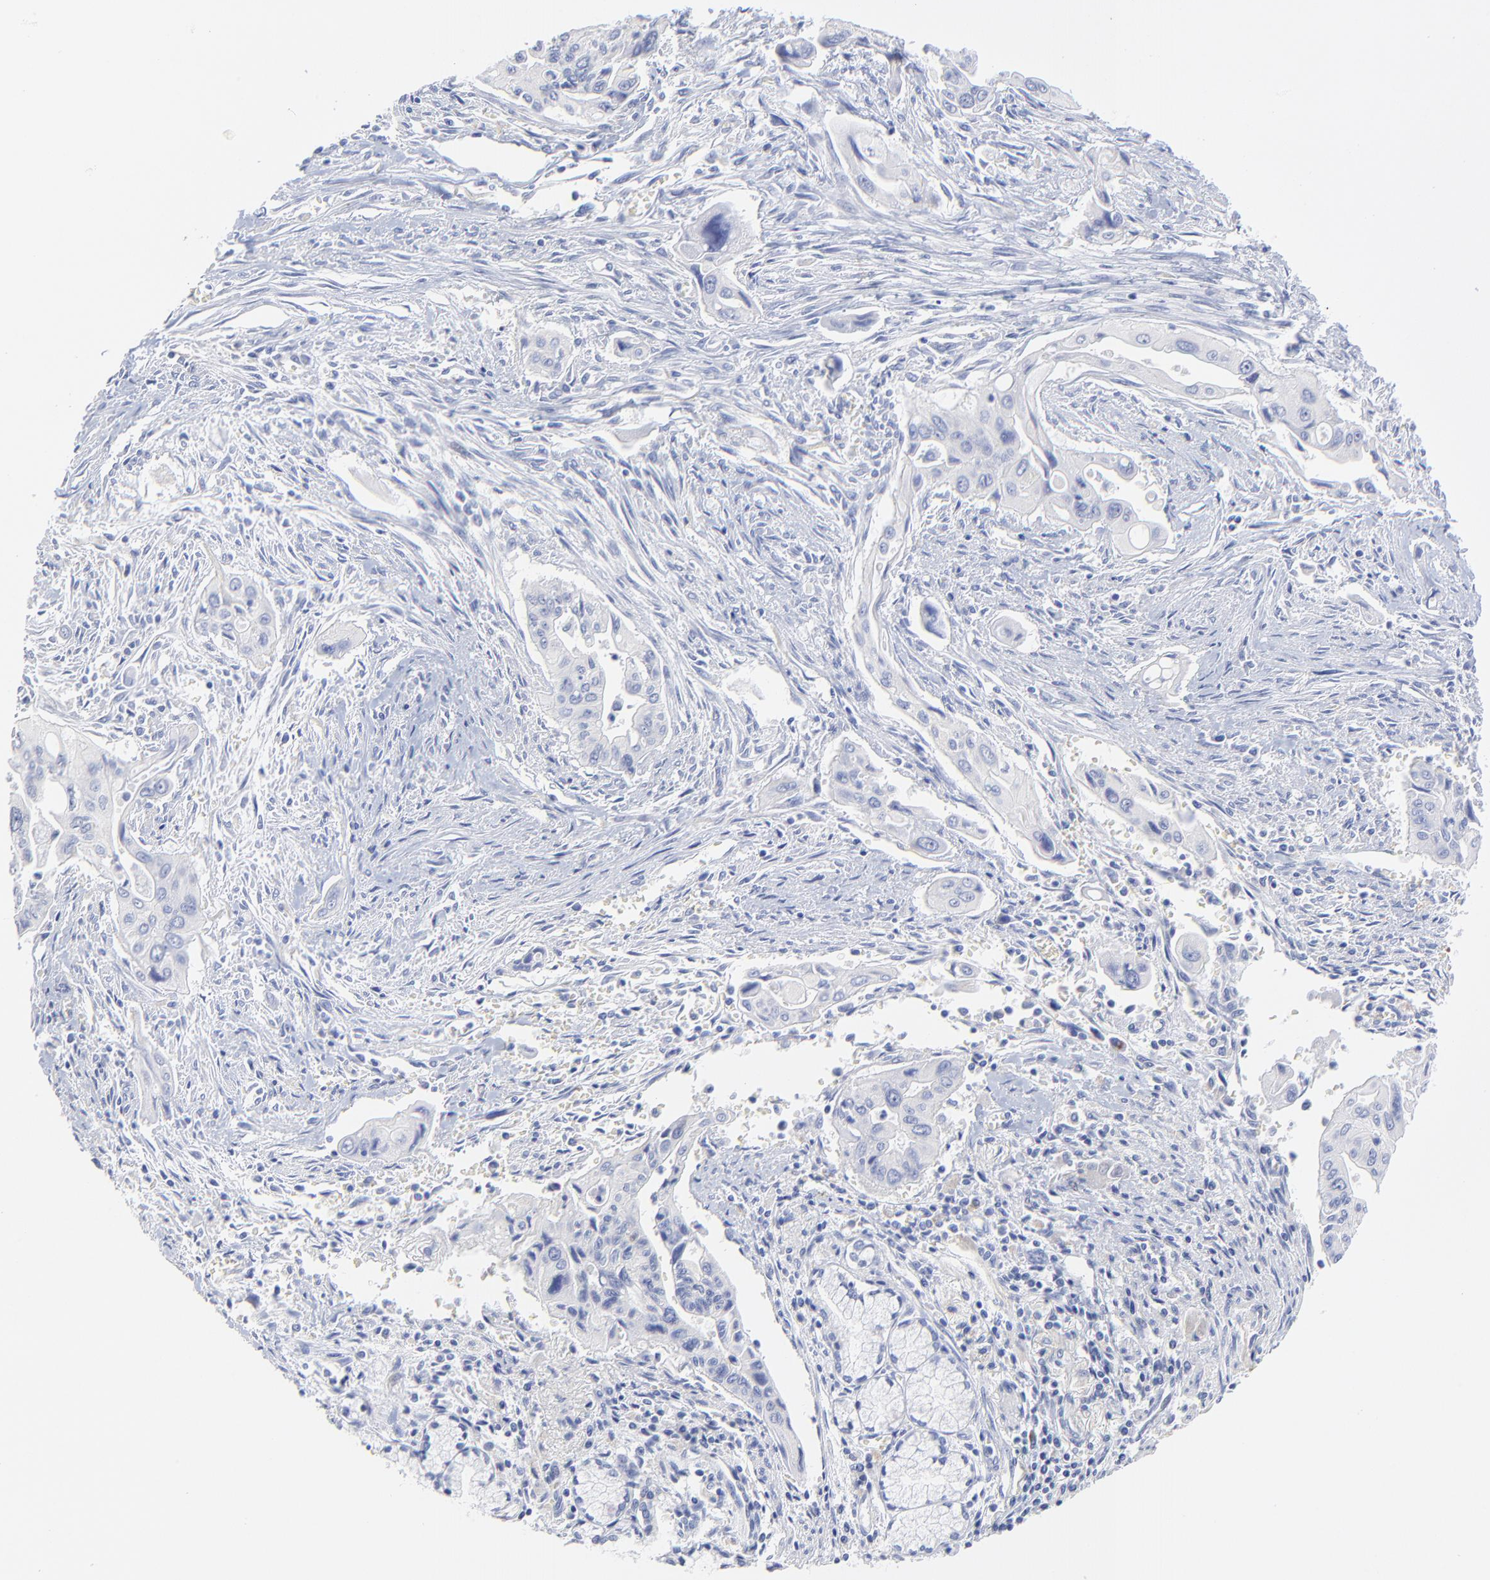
{"staining": {"intensity": "negative", "quantity": "none", "location": "none"}, "tissue": "pancreatic cancer", "cell_type": "Tumor cells", "image_type": "cancer", "snomed": [{"axis": "morphology", "description": "Adenocarcinoma, NOS"}, {"axis": "topography", "description": "Pancreas"}], "caption": "The micrograph displays no staining of tumor cells in pancreatic cancer.", "gene": "SULT4A1", "patient": {"sex": "male", "age": 77}}